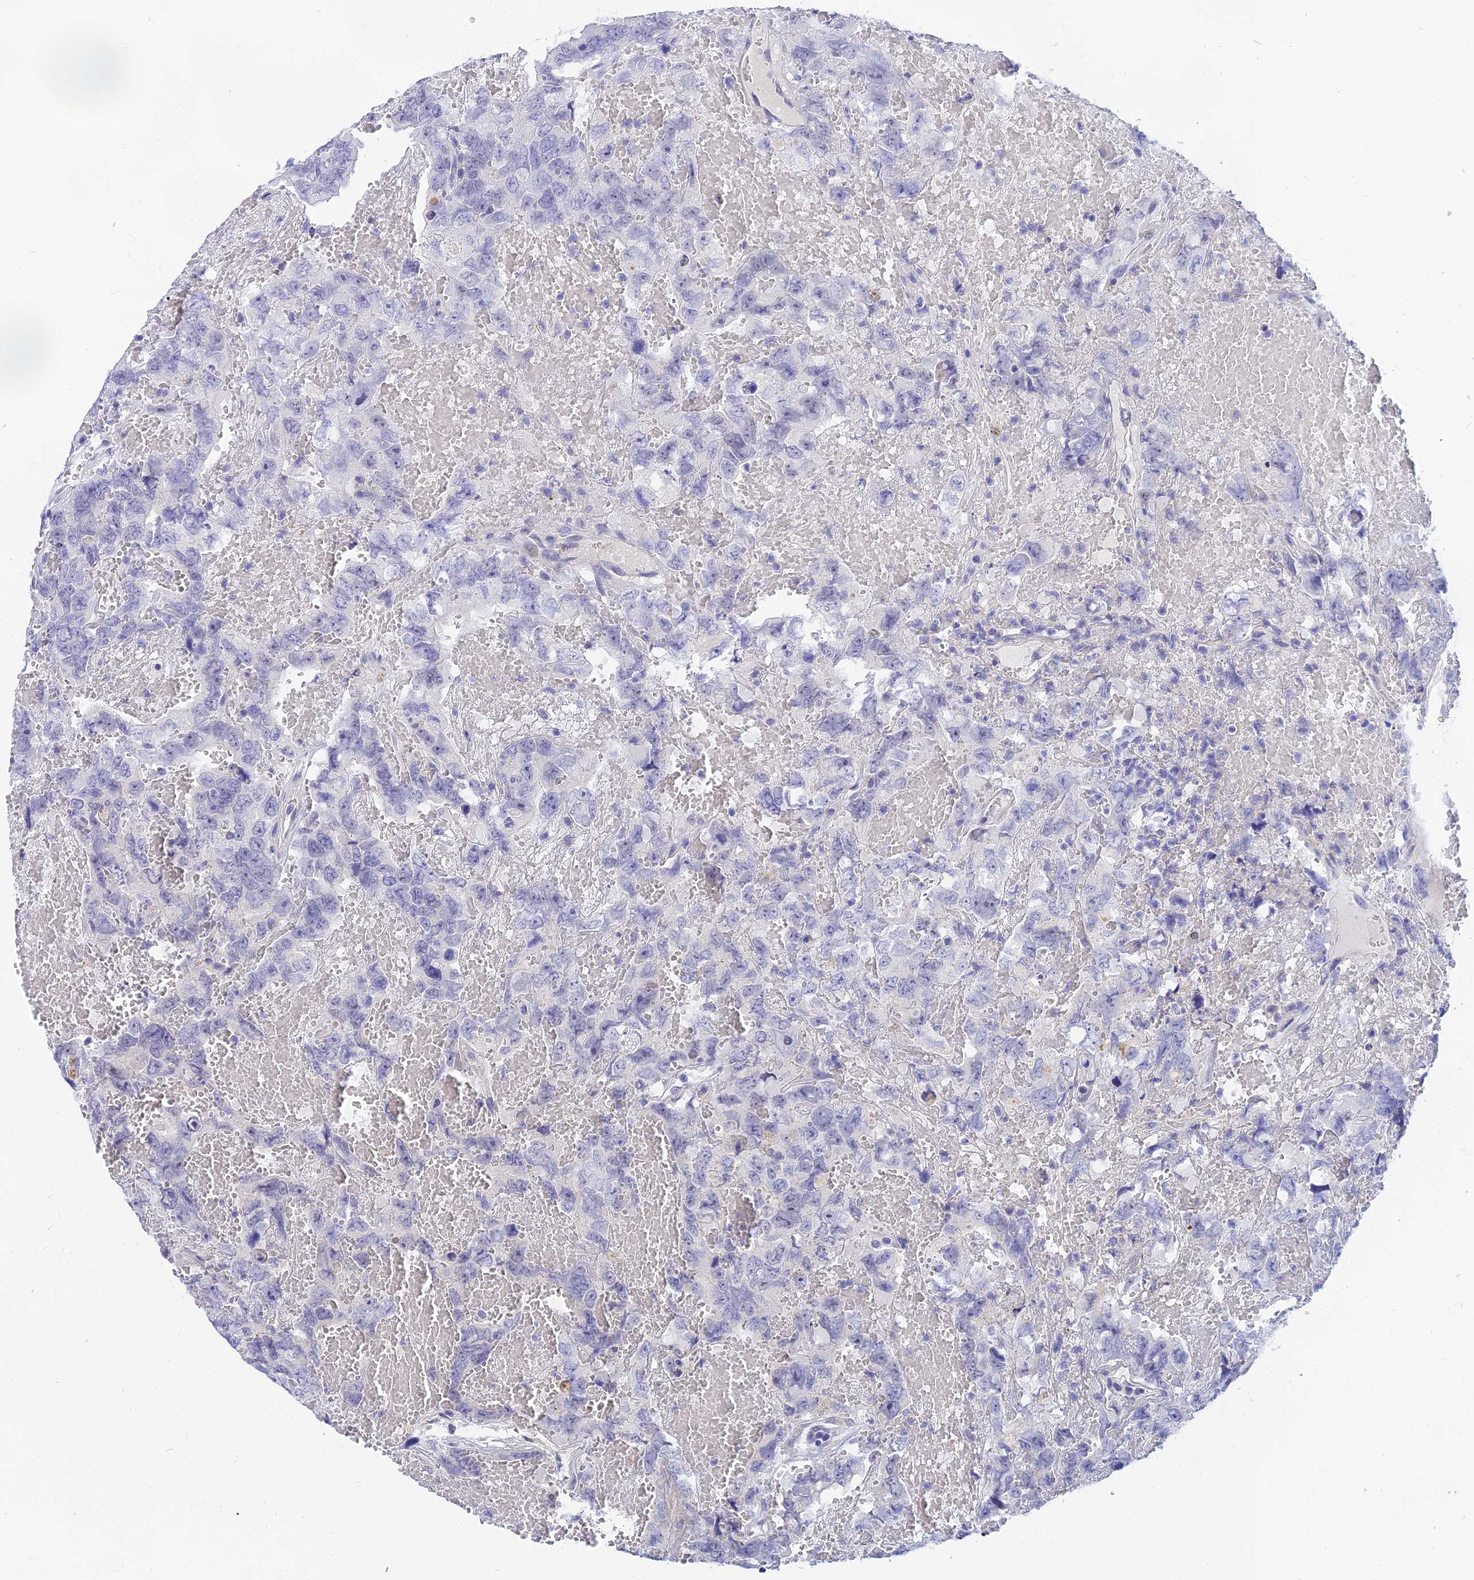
{"staining": {"intensity": "negative", "quantity": "none", "location": "none"}, "tissue": "testis cancer", "cell_type": "Tumor cells", "image_type": "cancer", "snomed": [{"axis": "morphology", "description": "Carcinoma, Embryonal, NOS"}, {"axis": "topography", "description": "Testis"}], "caption": "The micrograph demonstrates no significant staining in tumor cells of testis cancer (embryonal carcinoma).", "gene": "TMEM161B", "patient": {"sex": "male", "age": 45}}